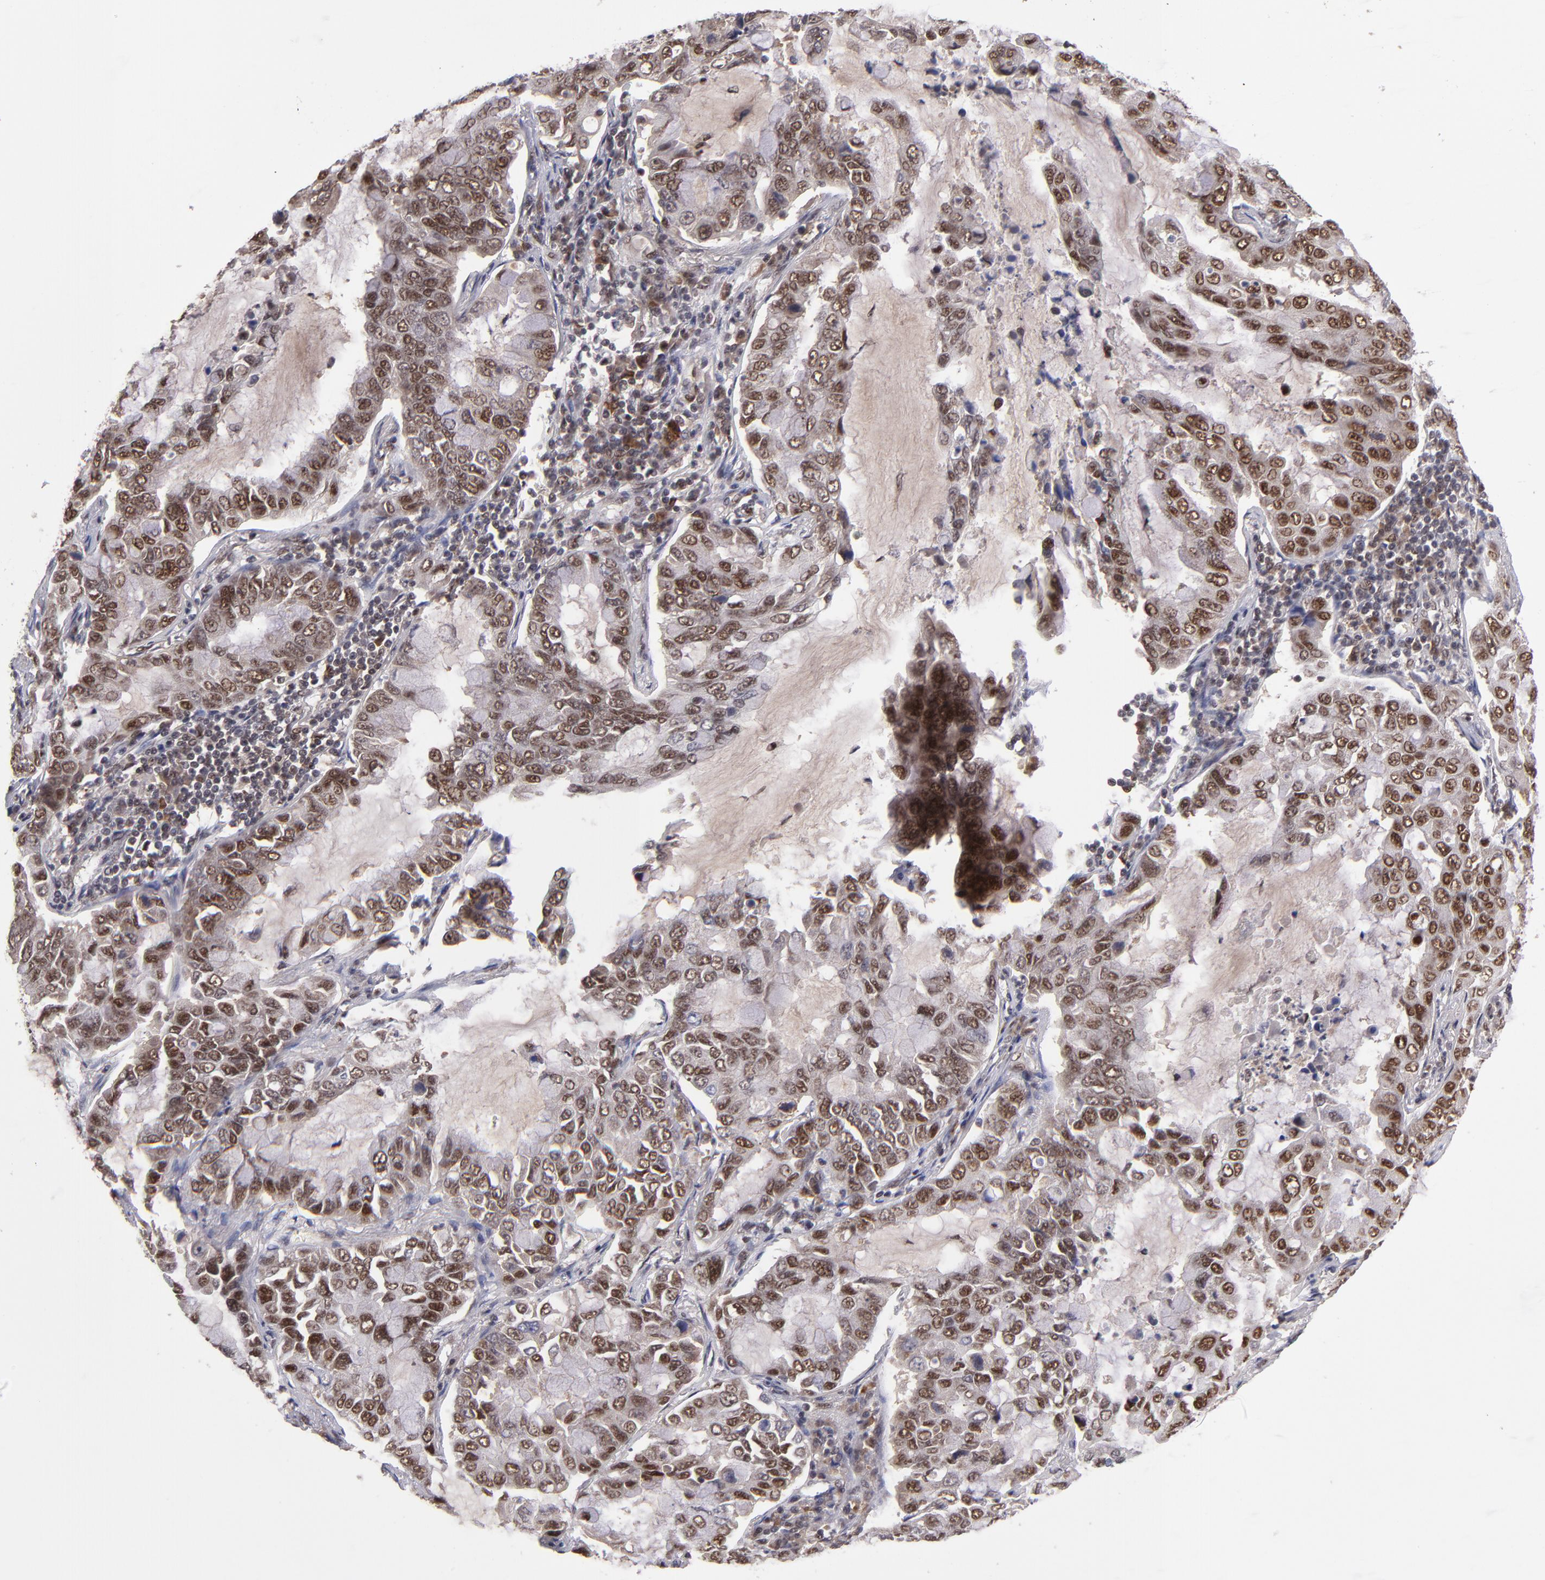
{"staining": {"intensity": "strong", "quantity": ">75%", "location": "nuclear"}, "tissue": "lung cancer", "cell_type": "Tumor cells", "image_type": "cancer", "snomed": [{"axis": "morphology", "description": "Adenocarcinoma, NOS"}, {"axis": "topography", "description": "Lung"}], "caption": "Protein expression analysis of lung cancer displays strong nuclear expression in about >75% of tumor cells. Ihc stains the protein of interest in brown and the nuclei are stained blue.", "gene": "EP300", "patient": {"sex": "male", "age": 64}}